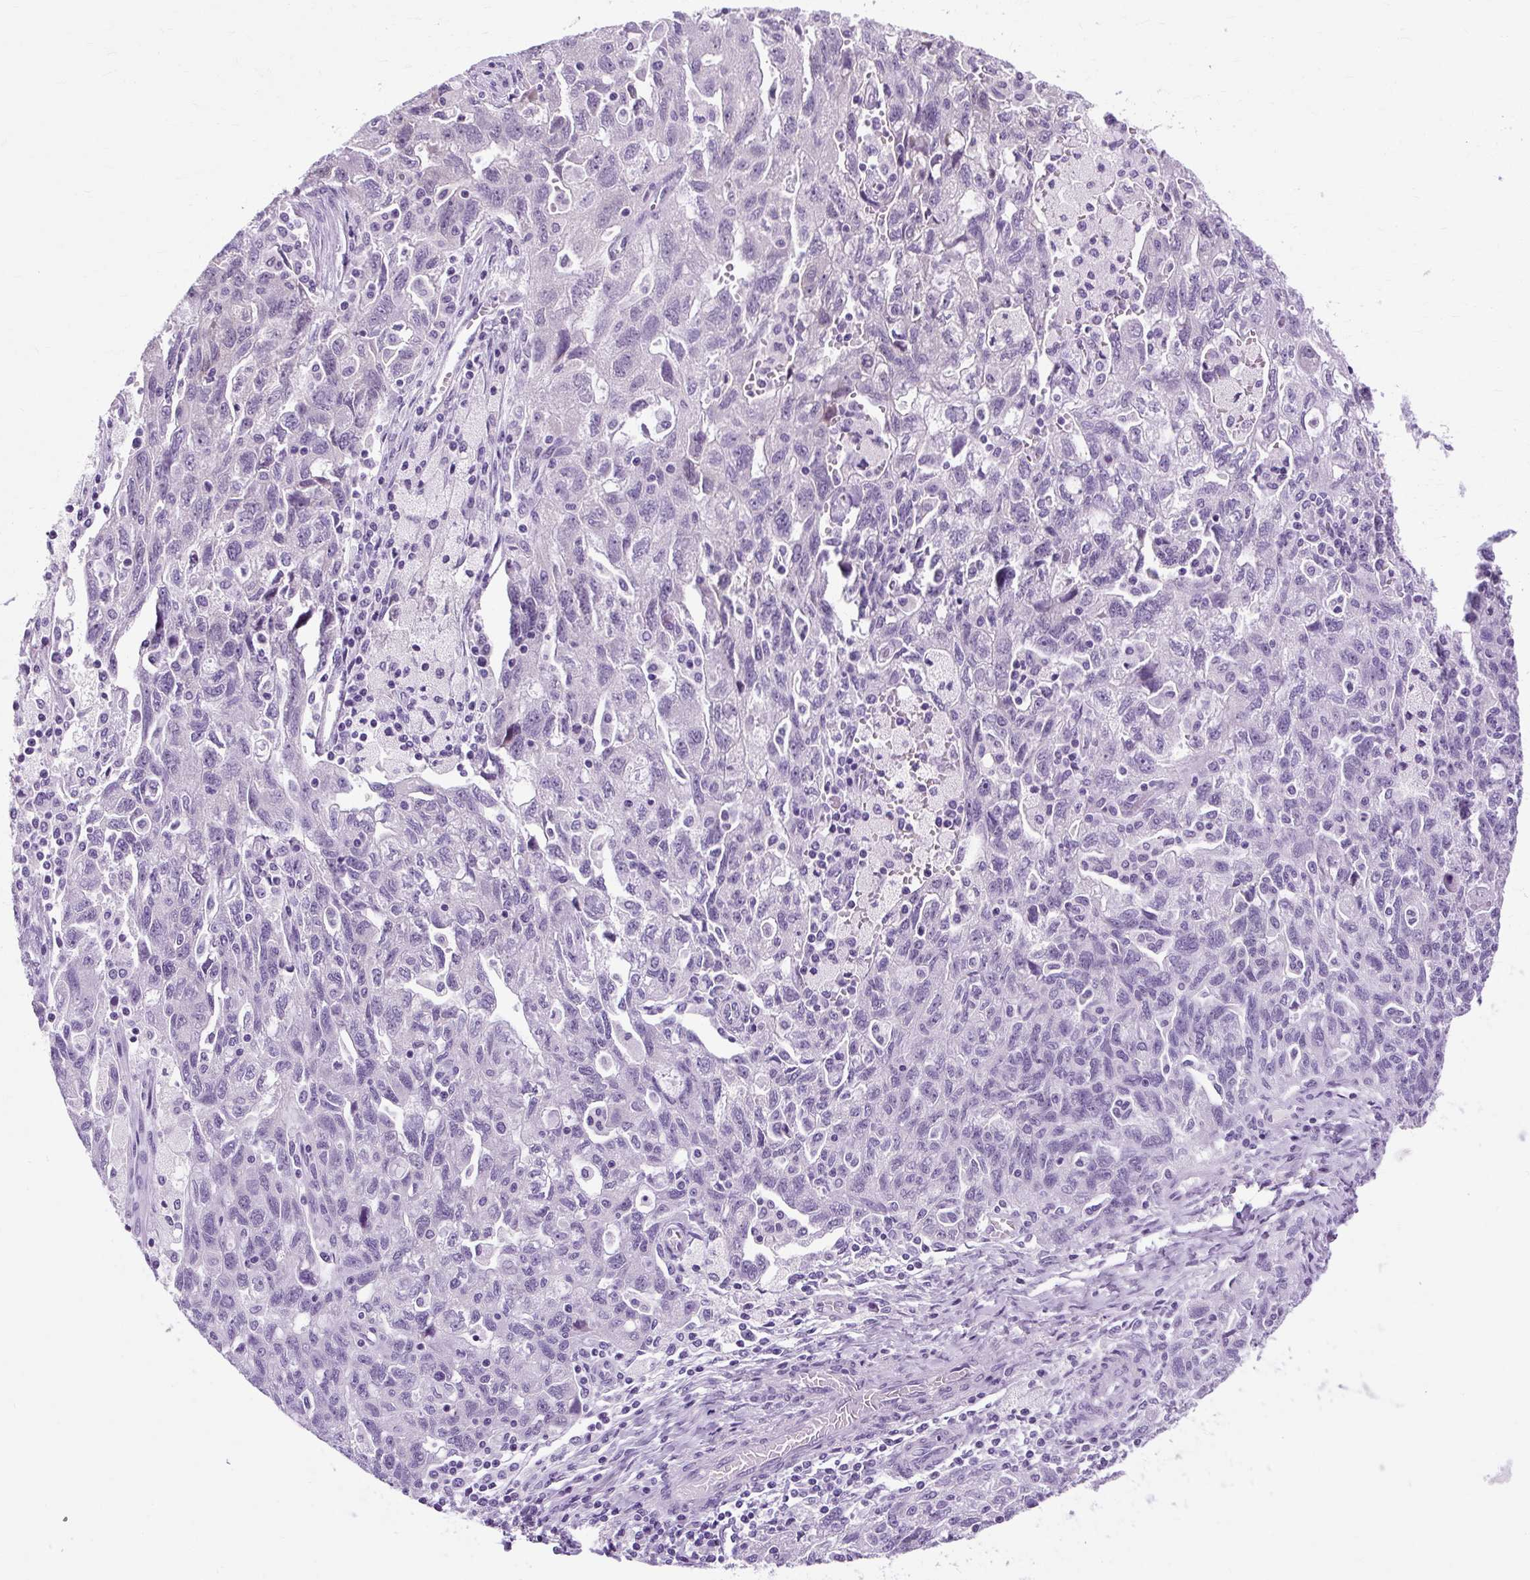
{"staining": {"intensity": "negative", "quantity": "none", "location": "none"}, "tissue": "ovarian cancer", "cell_type": "Tumor cells", "image_type": "cancer", "snomed": [{"axis": "morphology", "description": "Carcinoma, NOS"}, {"axis": "morphology", "description": "Cystadenocarcinoma, serous, NOS"}, {"axis": "topography", "description": "Ovary"}], "caption": "Immunohistochemical staining of serous cystadenocarcinoma (ovarian) shows no significant expression in tumor cells.", "gene": "RYBP", "patient": {"sex": "female", "age": 69}}